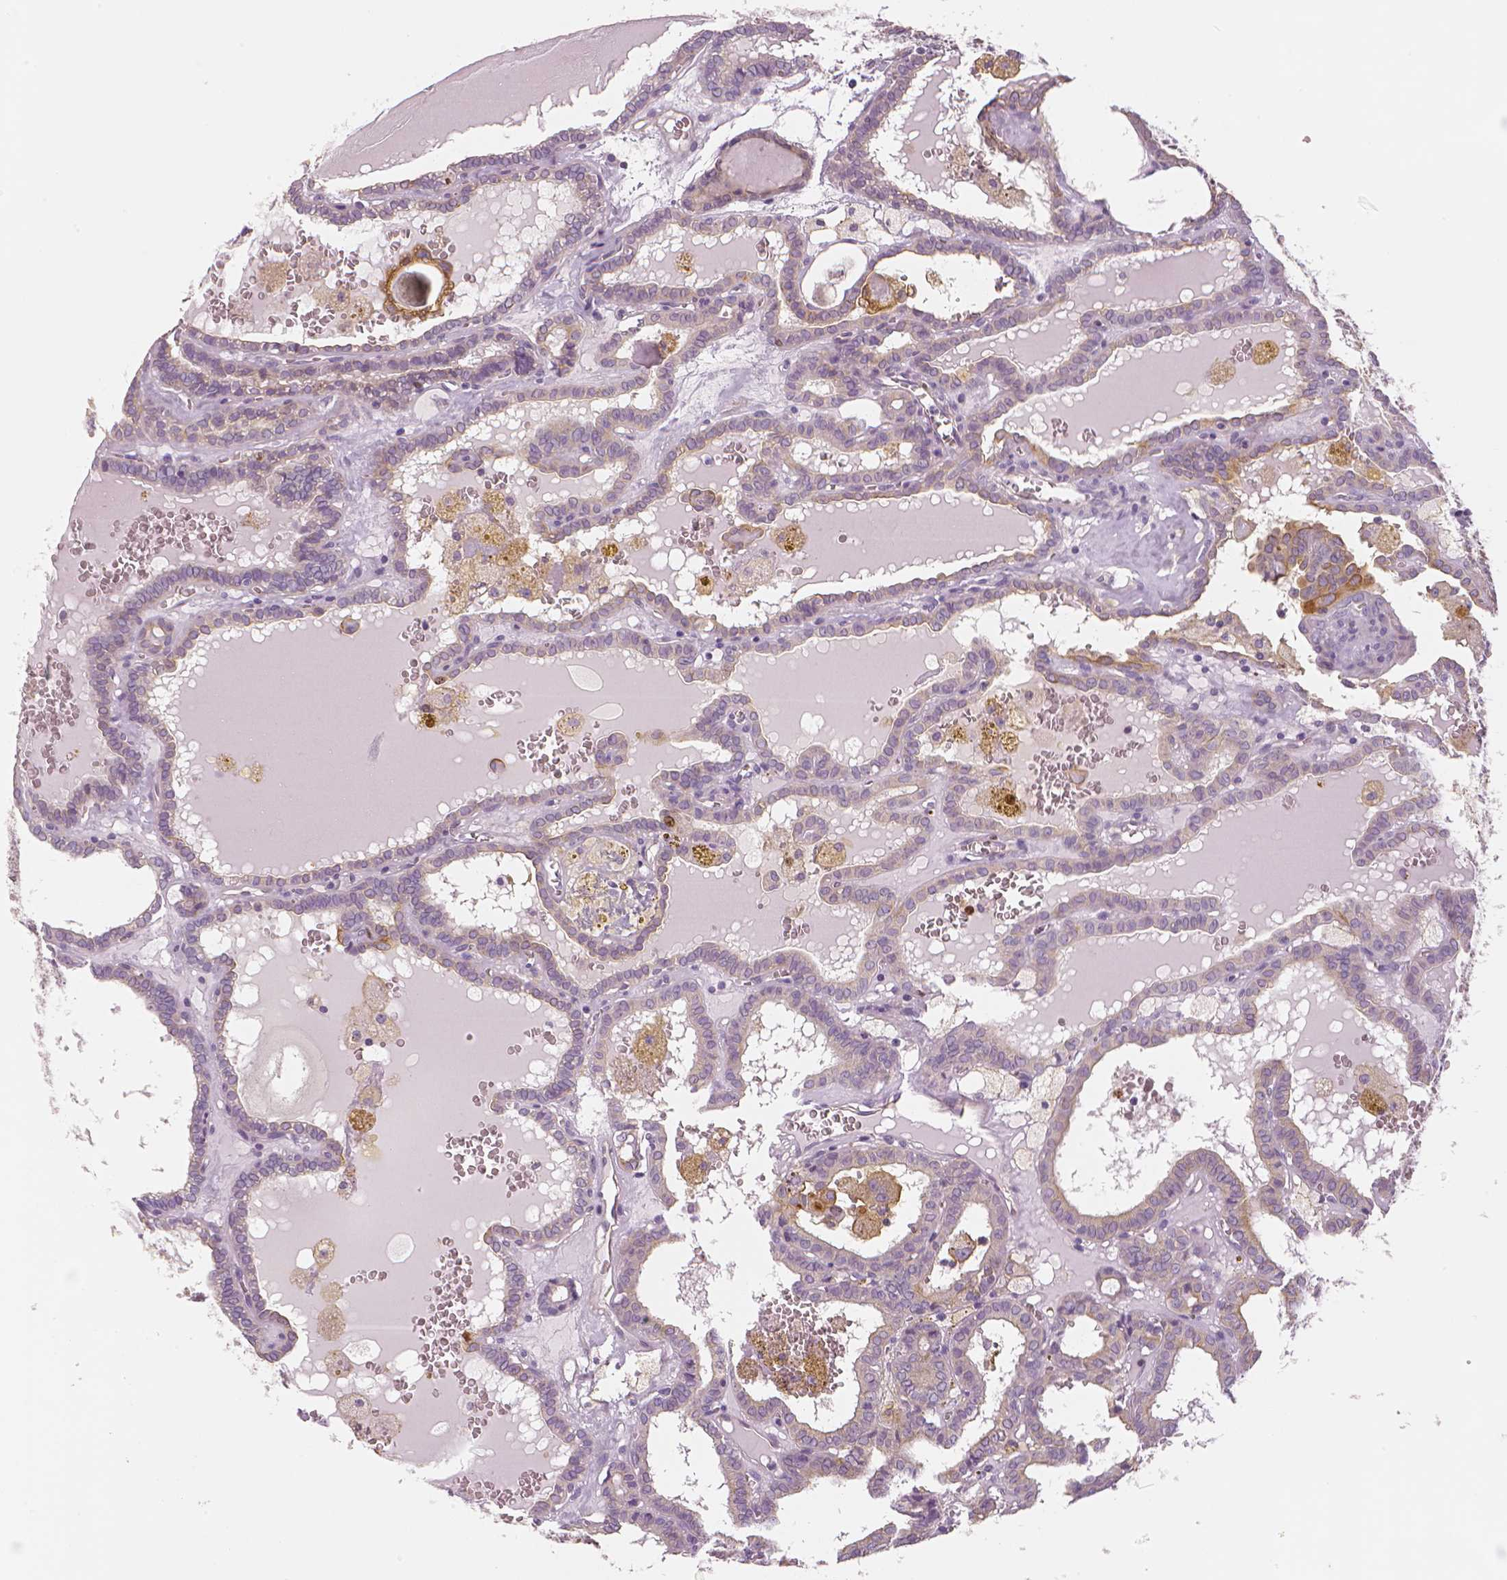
{"staining": {"intensity": "negative", "quantity": "none", "location": "none"}, "tissue": "thyroid cancer", "cell_type": "Tumor cells", "image_type": "cancer", "snomed": [{"axis": "morphology", "description": "Papillary adenocarcinoma, NOS"}, {"axis": "topography", "description": "Thyroid gland"}], "caption": "This is a photomicrograph of IHC staining of thyroid cancer (papillary adenocarcinoma), which shows no expression in tumor cells.", "gene": "MKI67", "patient": {"sex": "female", "age": 39}}